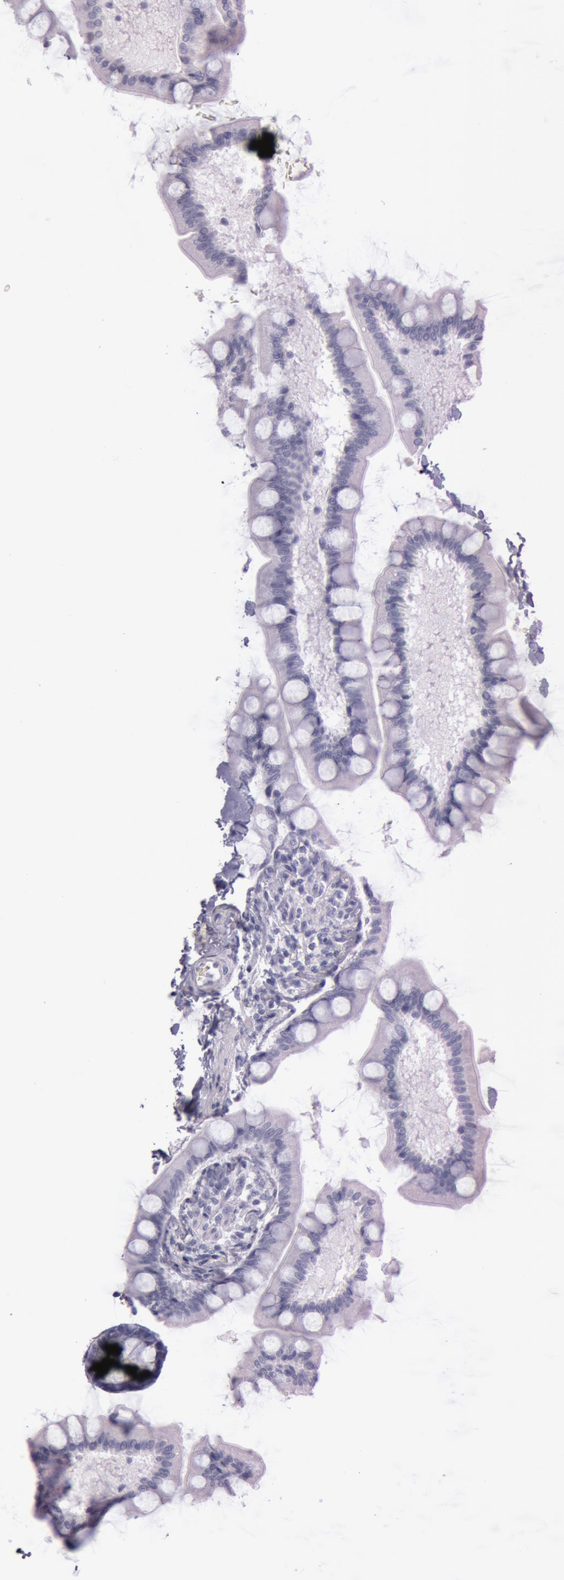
{"staining": {"intensity": "negative", "quantity": "none", "location": "none"}, "tissue": "gallbladder", "cell_type": "Glandular cells", "image_type": "normal", "snomed": [{"axis": "morphology", "description": "Normal tissue, NOS"}, {"axis": "morphology", "description": "Inflammation, NOS"}, {"axis": "topography", "description": "Gallbladder"}], "caption": "Glandular cells are negative for brown protein staining in unremarkable gallbladder.", "gene": "S100A7", "patient": {"sex": "male", "age": 66}}